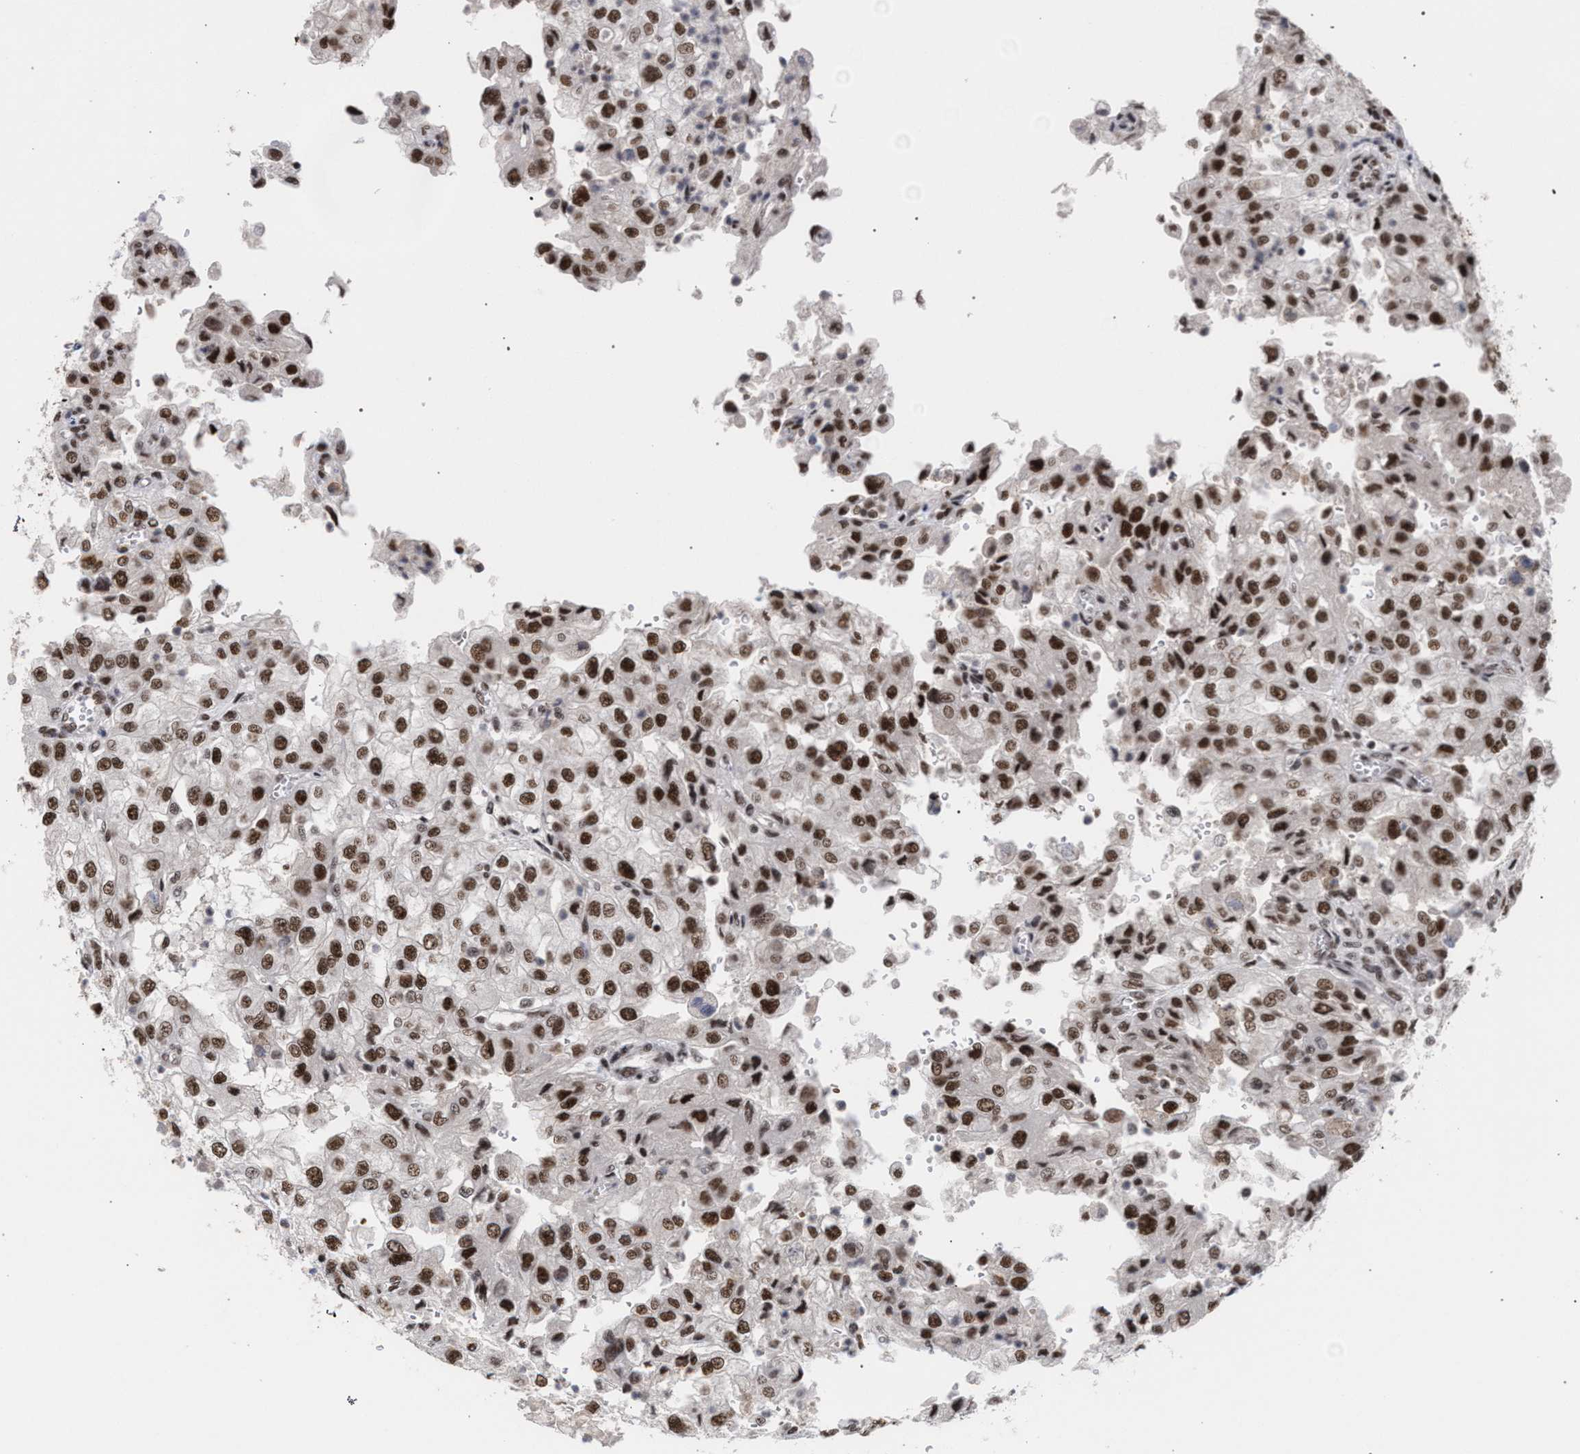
{"staining": {"intensity": "strong", "quantity": ">75%", "location": "nuclear"}, "tissue": "renal cancer", "cell_type": "Tumor cells", "image_type": "cancer", "snomed": [{"axis": "morphology", "description": "Adenocarcinoma, NOS"}, {"axis": "topography", "description": "Kidney"}], "caption": "High-magnification brightfield microscopy of renal adenocarcinoma stained with DAB (brown) and counterstained with hematoxylin (blue). tumor cells exhibit strong nuclear expression is identified in about>75% of cells. Using DAB (brown) and hematoxylin (blue) stains, captured at high magnification using brightfield microscopy.", "gene": "SCAF4", "patient": {"sex": "female", "age": 54}}